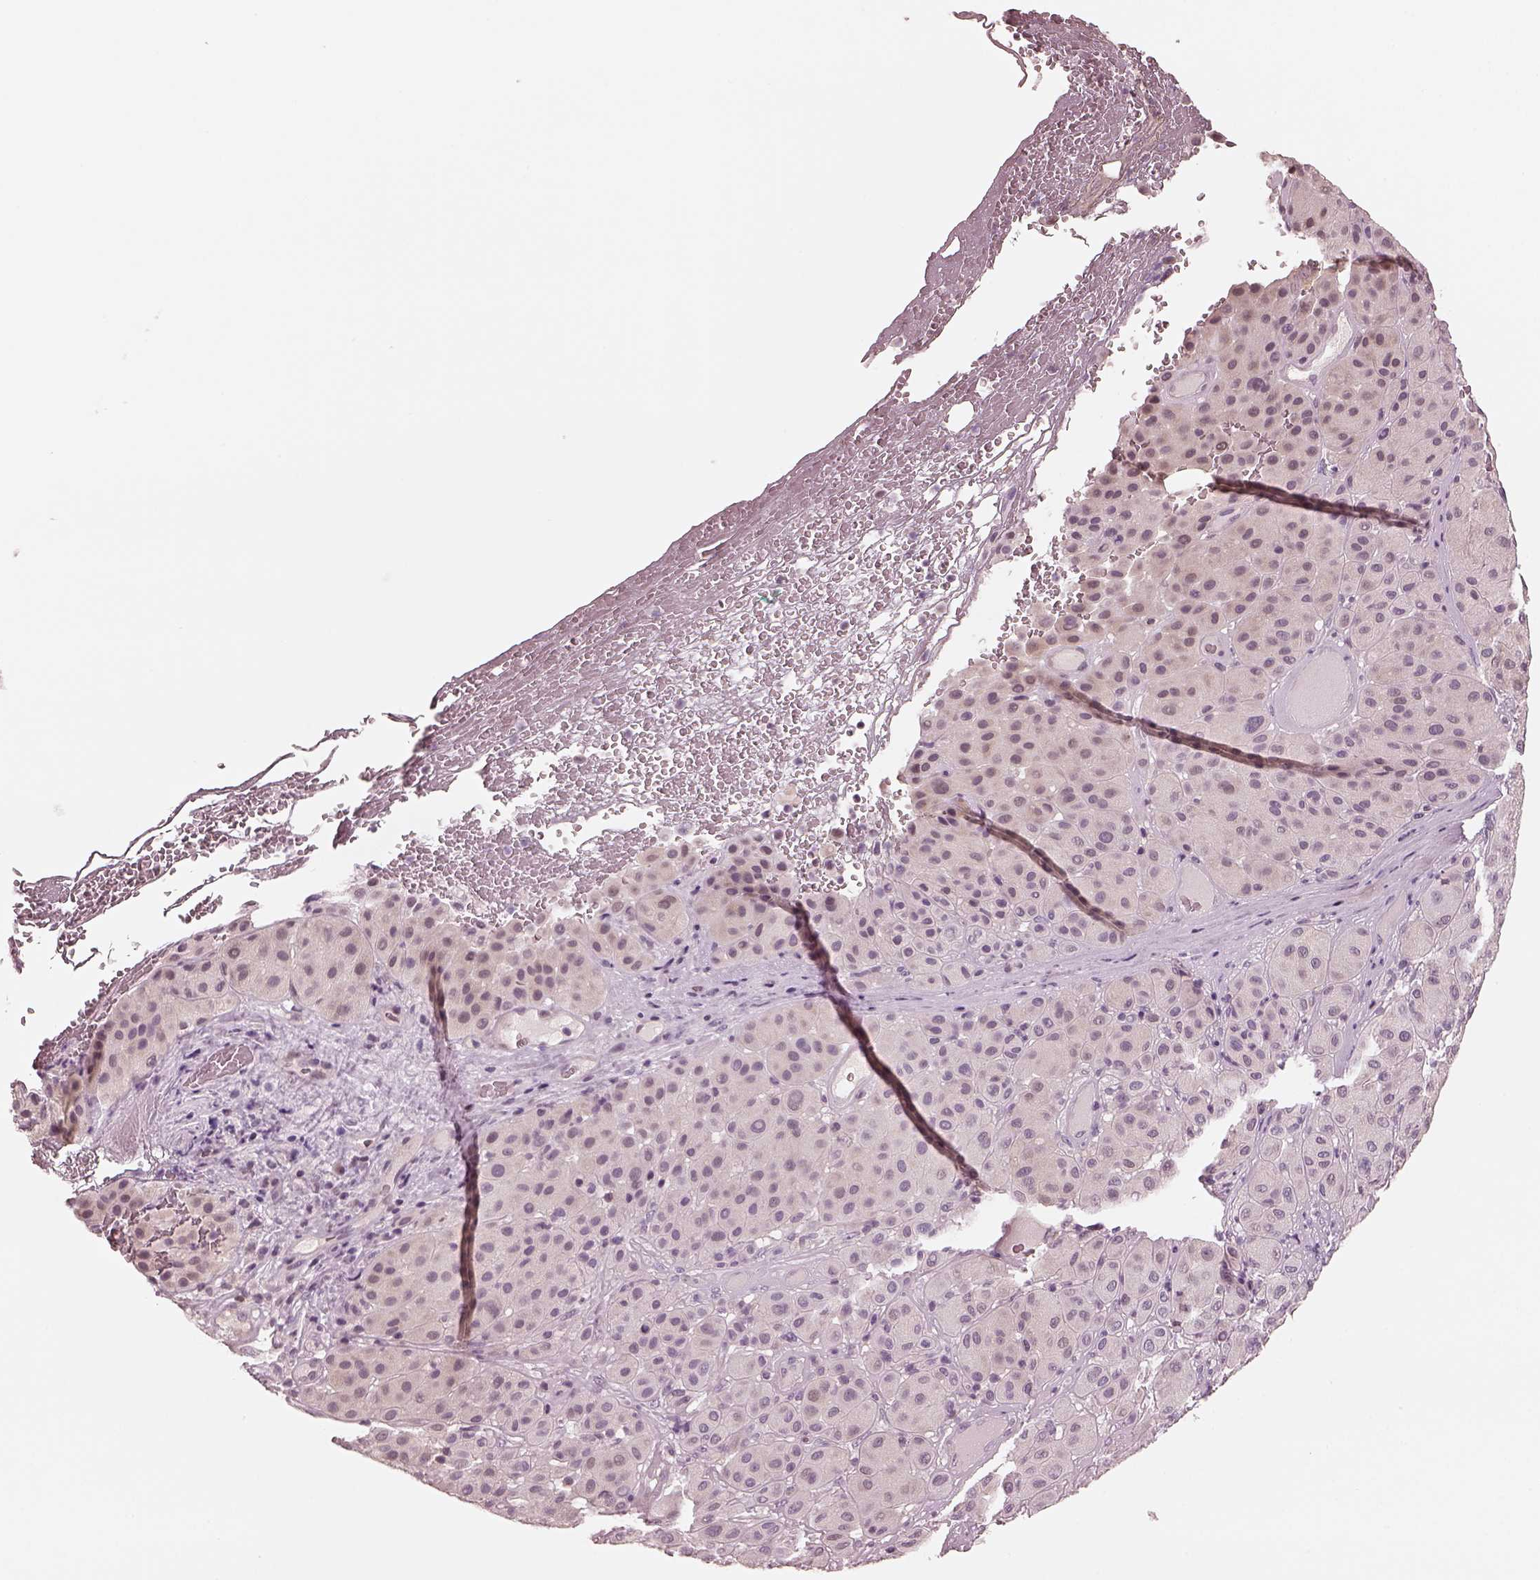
{"staining": {"intensity": "negative", "quantity": "none", "location": "none"}, "tissue": "melanoma", "cell_type": "Tumor cells", "image_type": "cancer", "snomed": [{"axis": "morphology", "description": "Malignant melanoma, Metastatic site"}, {"axis": "topography", "description": "Smooth muscle"}], "caption": "The IHC micrograph has no significant staining in tumor cells of melanoma tissue. The staining is performed using DAB brown chromogen with nuclei counter-stained in using hematoxylin.", "gene": "EGR4", "patient": {"sex": "male", "age": 41}}